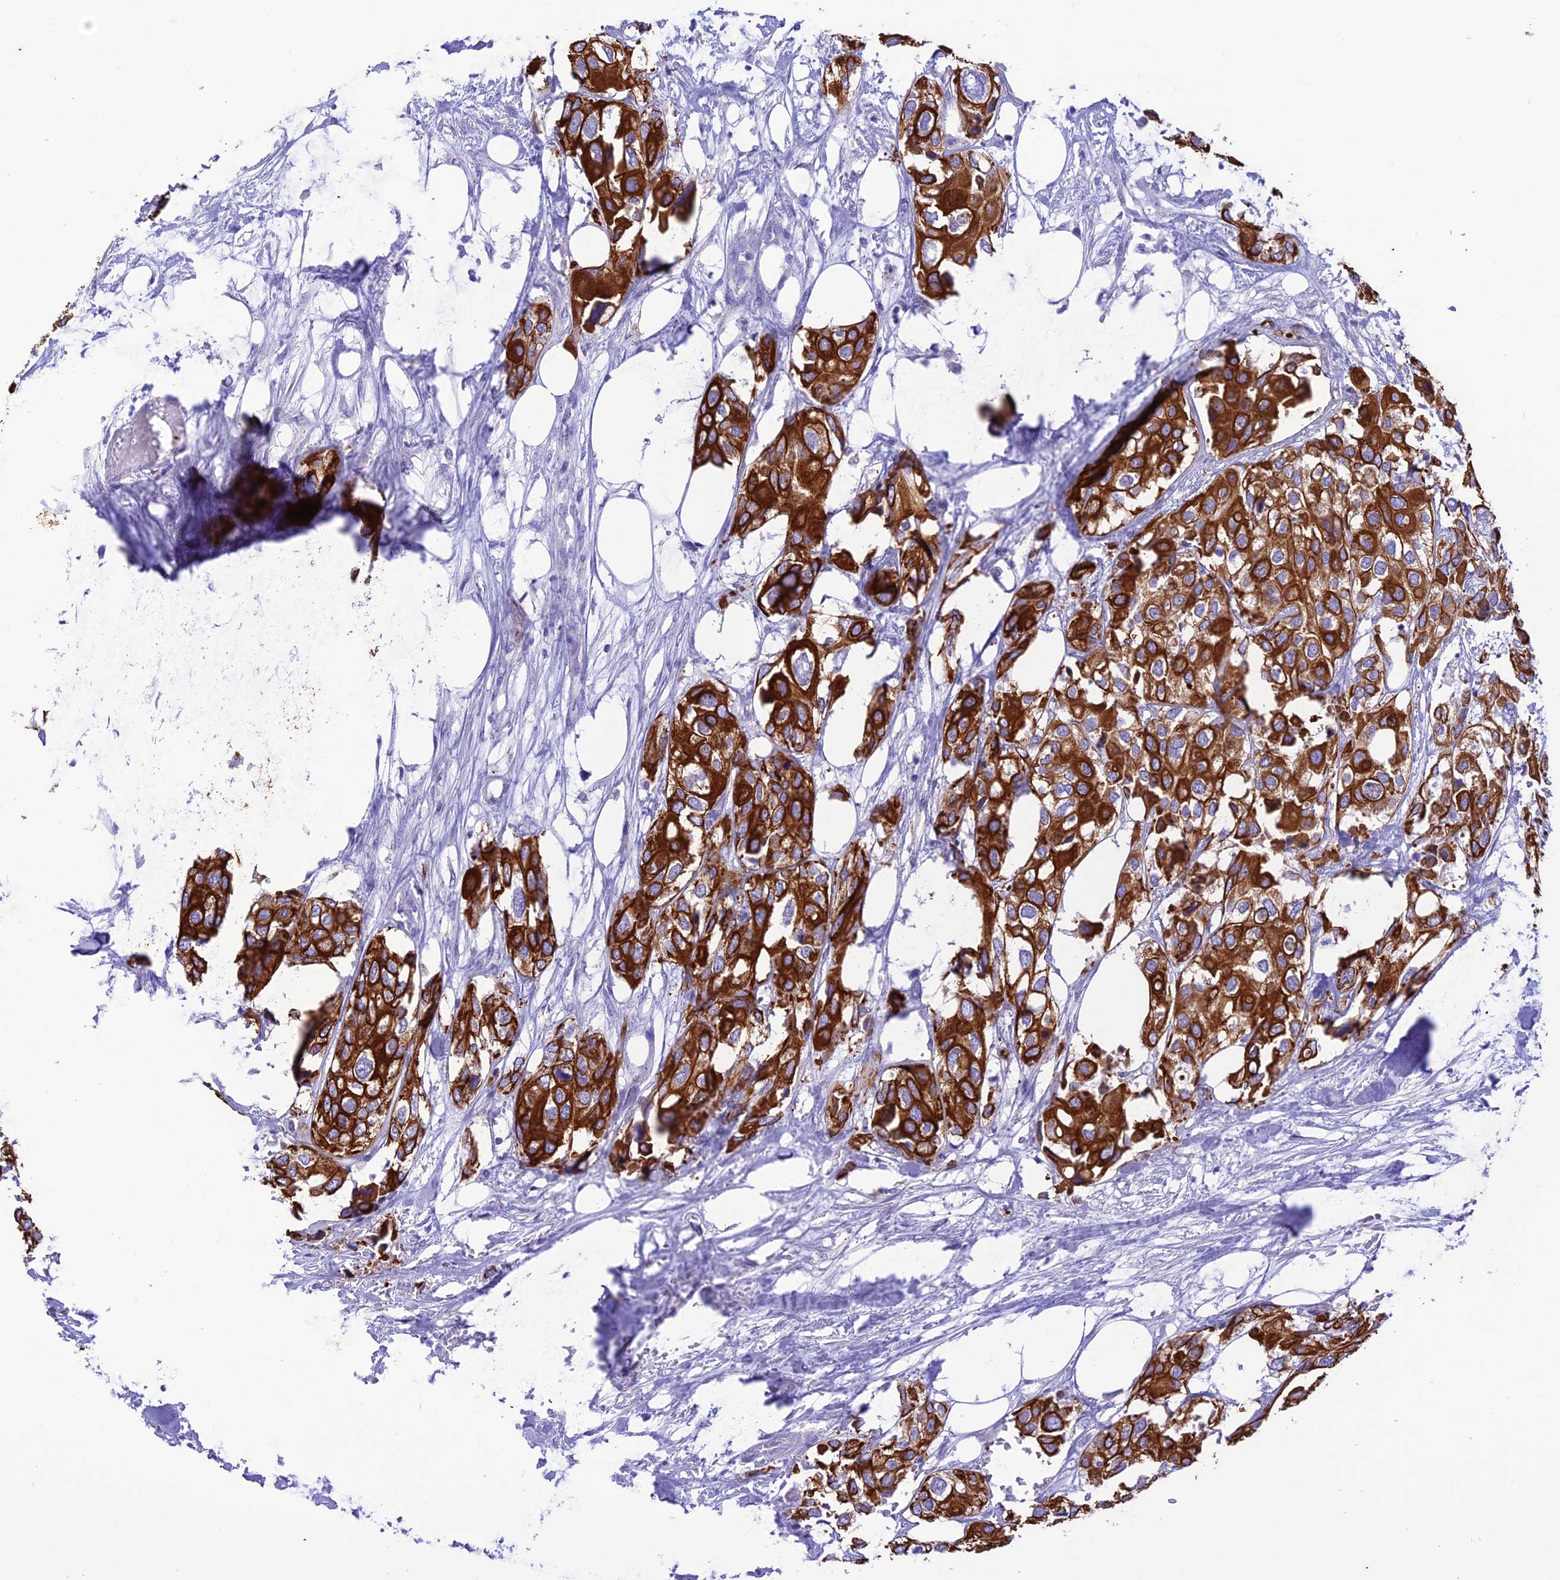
{"staining": {"intensity": "strong", "quantity": ">75%", "location": "cytoplasmic/membranous"}, "tissue": "urothelial cancer", "cell_type": "Tumor cells", "image_type": "cancer", "snomed": [{"axis": "morphology", "description": "Urothelial carcinoma, High grade"}, {"axis": "topography", "description": "Urinary bladder"}], "caption": "High-power microscopy captured an immunohistochemistry image of urothelial carcinoma (high-grade), revealing strong cytoplasmic/membranous positivity in approximately >75% of tumor cells.", "gene": "VPS52", "patient": {"sex": "male", "age": 64}}